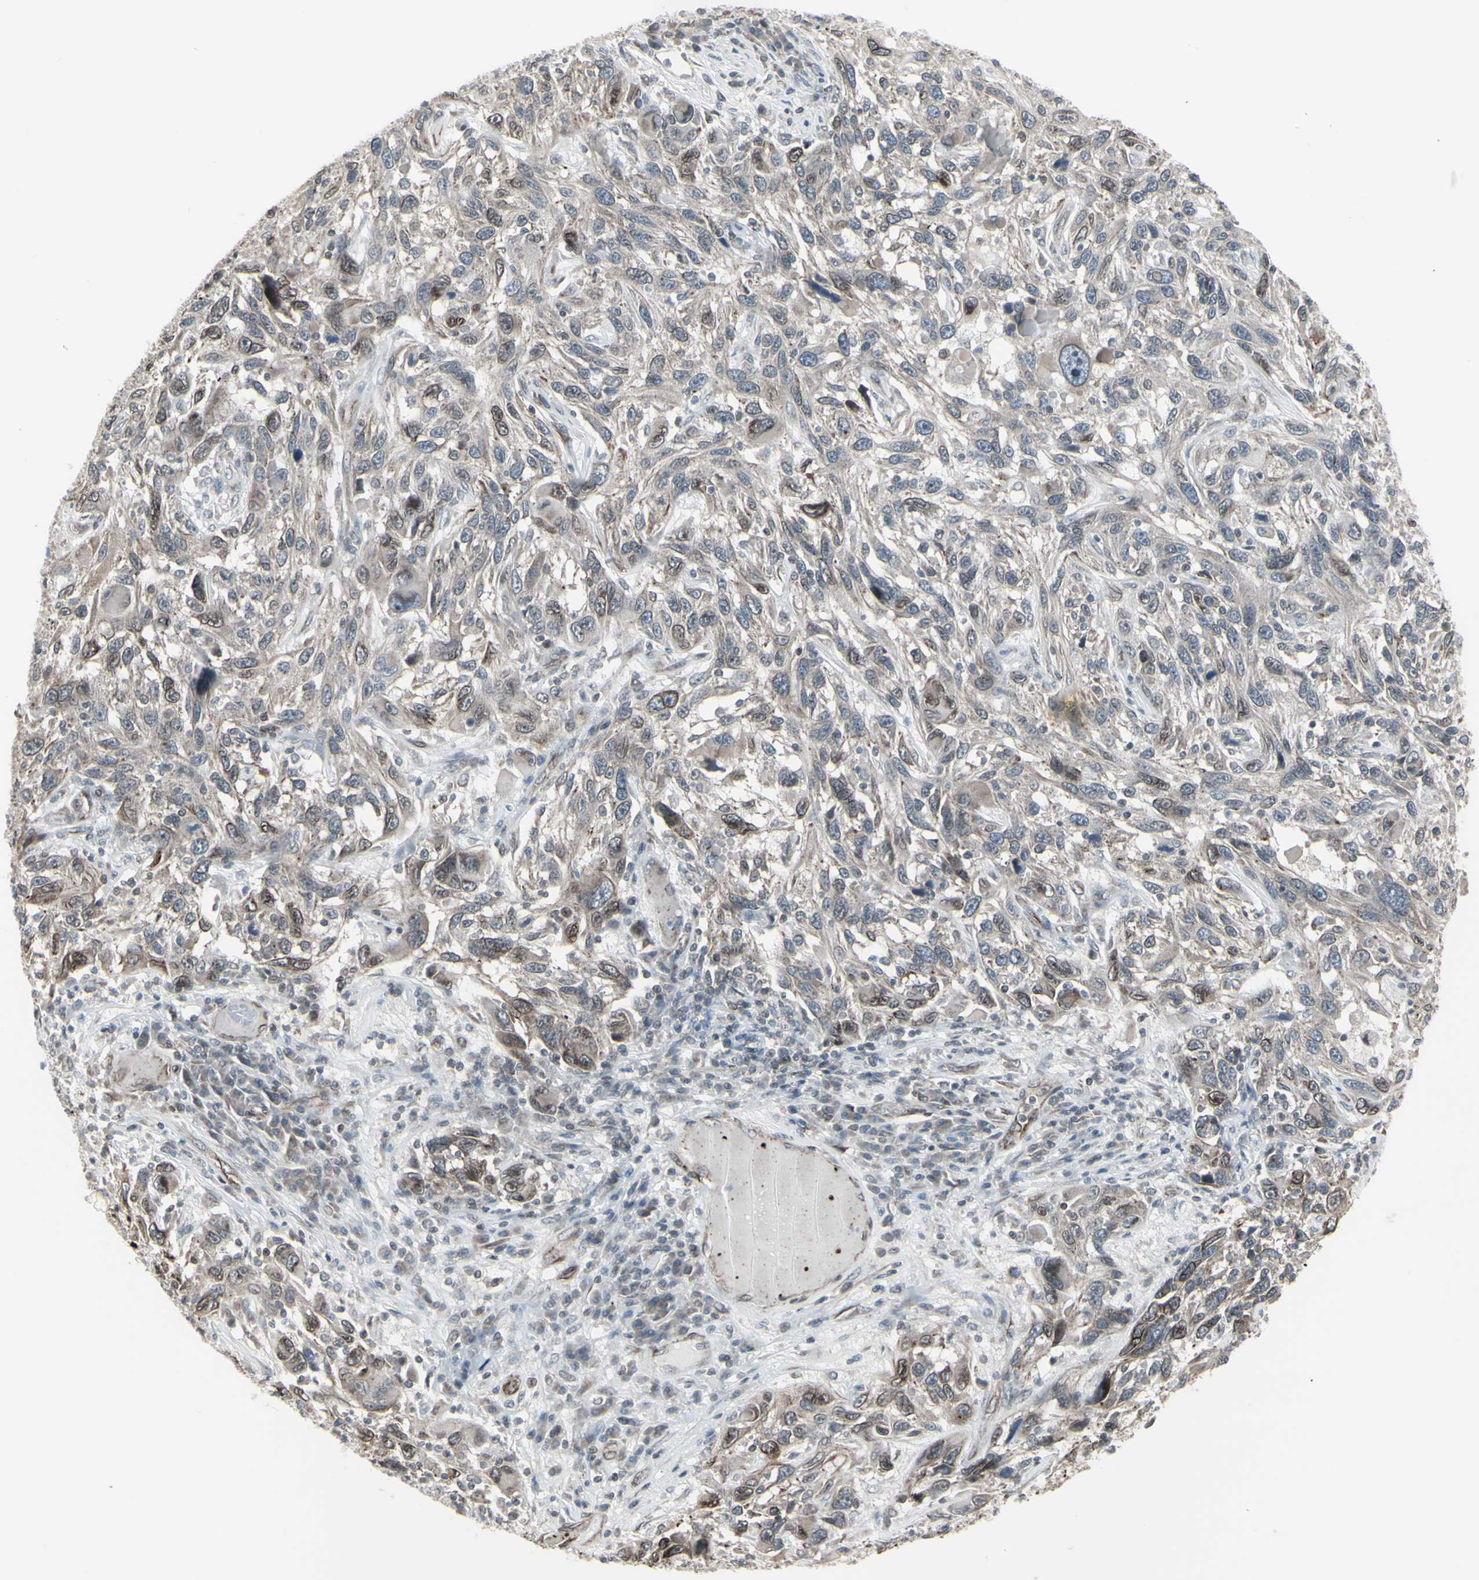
{"staining": {"intensity": "weak", "quantity": ">75%", "location": "cytoplasmic/membranous"}, "tissue": "melanoma", "cell_type": "Tumor cells", "image_type": "cancer", "snomed": [{"axis": "morphology", "description": "Malignant melanoma, NOS"}, {"axis": "topography", "description": "Skin"}], "caption": "An IHC photomicrograph of neoplastic tissue is shown. Protein staining in brown highlights weak cytoplasmic/membranous positivity in malignant melanoma within tumor cells. The staining is performed using DAB brown chromogen to label protein expression. The nuclei are counter-stained blue using hematoxylin.", "gene": "DTX3L", "patient": {"sex": "male", "age": 53}}